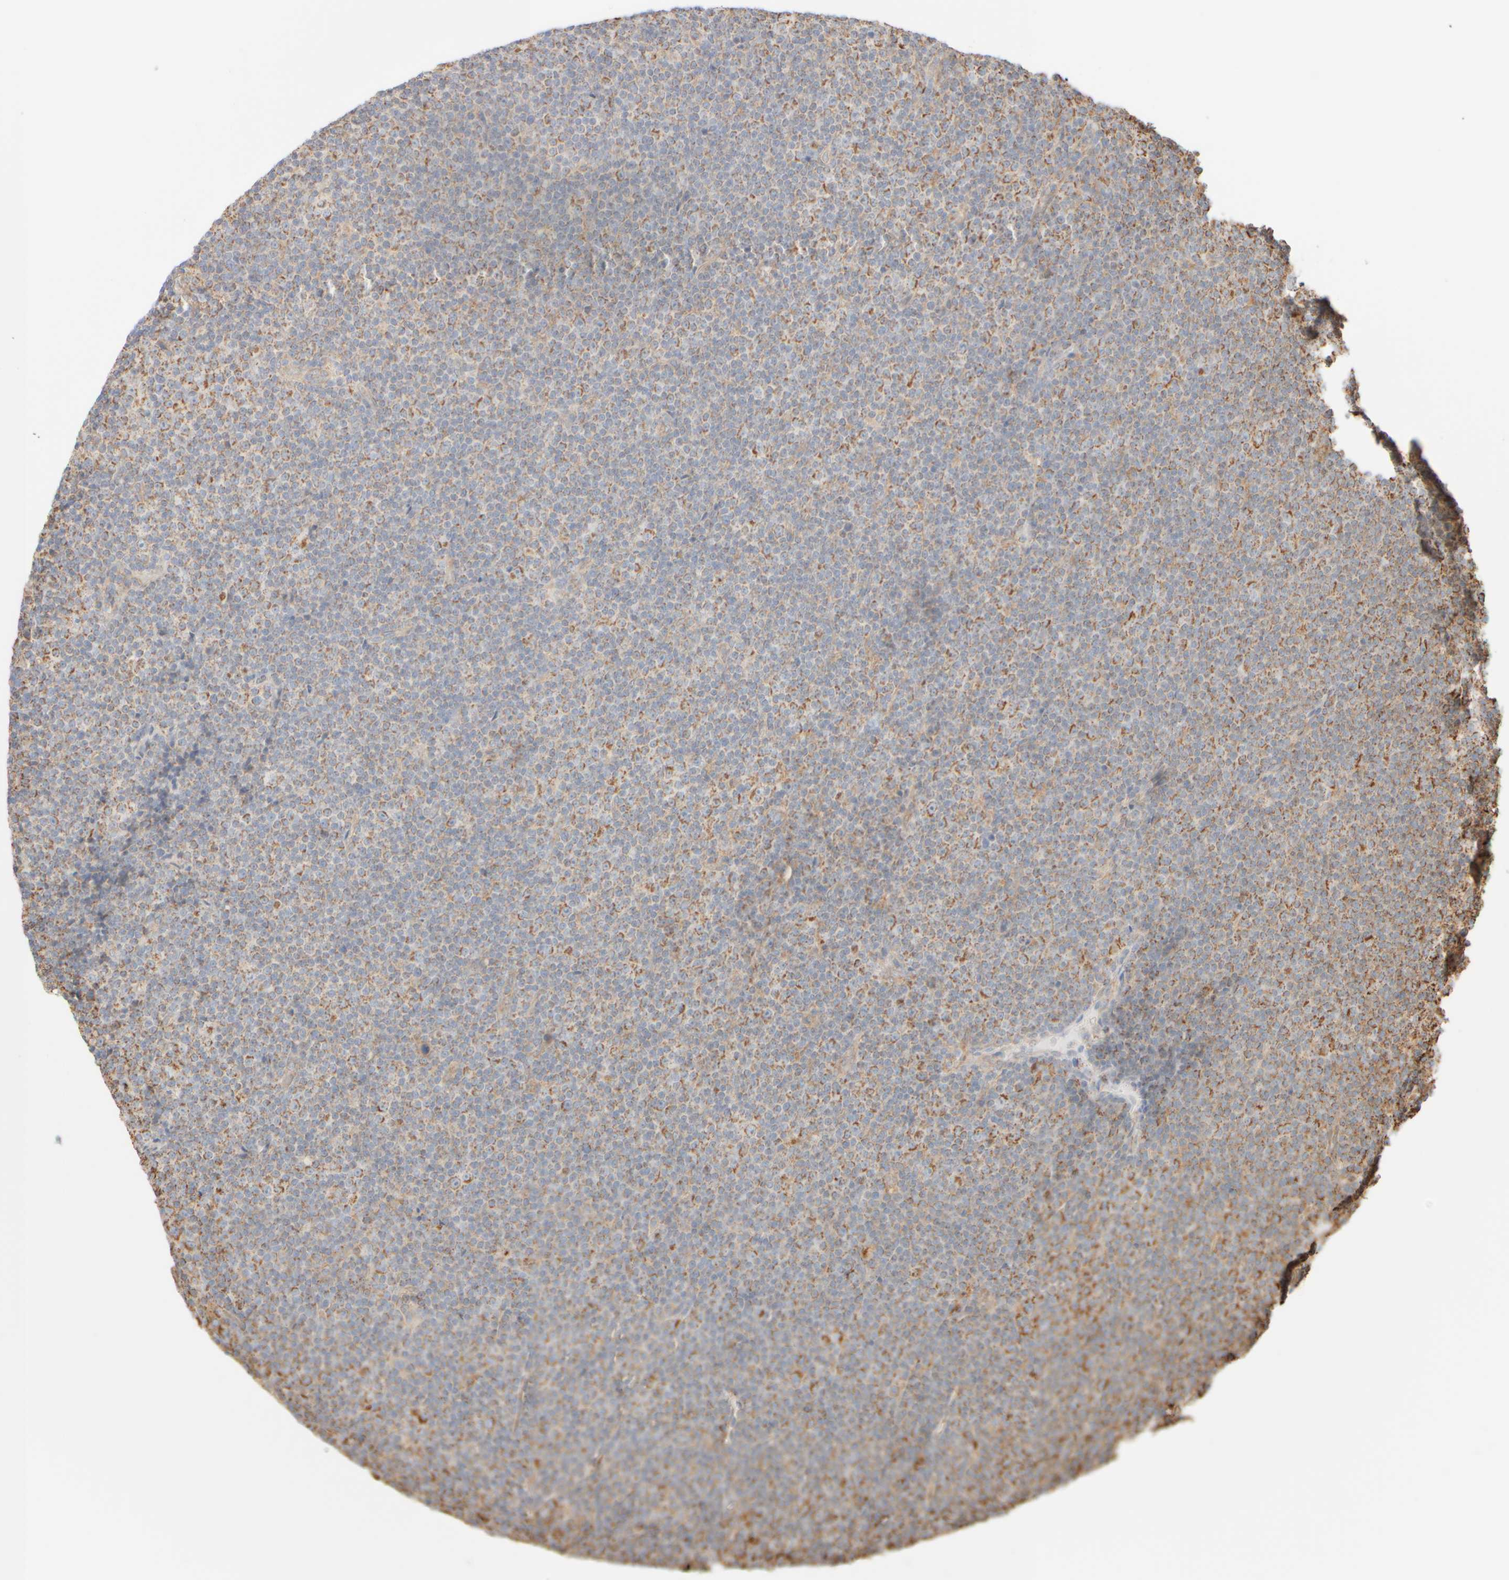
{"staining": {"intensity": "moderate", "quantity": "25%-75%", "location": "cytoplasmic/membranous"}, "tissue": "lymphoma", "cell_type": "Tumor cells", "image_type": "cancer", "snomed": [{"axis": "morphology", "description": "Malignant lymphoma, non-Hodgkin's type, Low grade"}, {"axis": "topography", "description": "Lymph node"}], "caption": "This micrograph shows lymphoma stained with immunohistochemistry (IHC) to label a protein in brown. The cytoplasmic/membranous of tumor cells show moderate positivity for the protein. Nuclei are counter-stained blue.", "gene": "APBB2", "patient": {"sex": "female", "age": 67}}